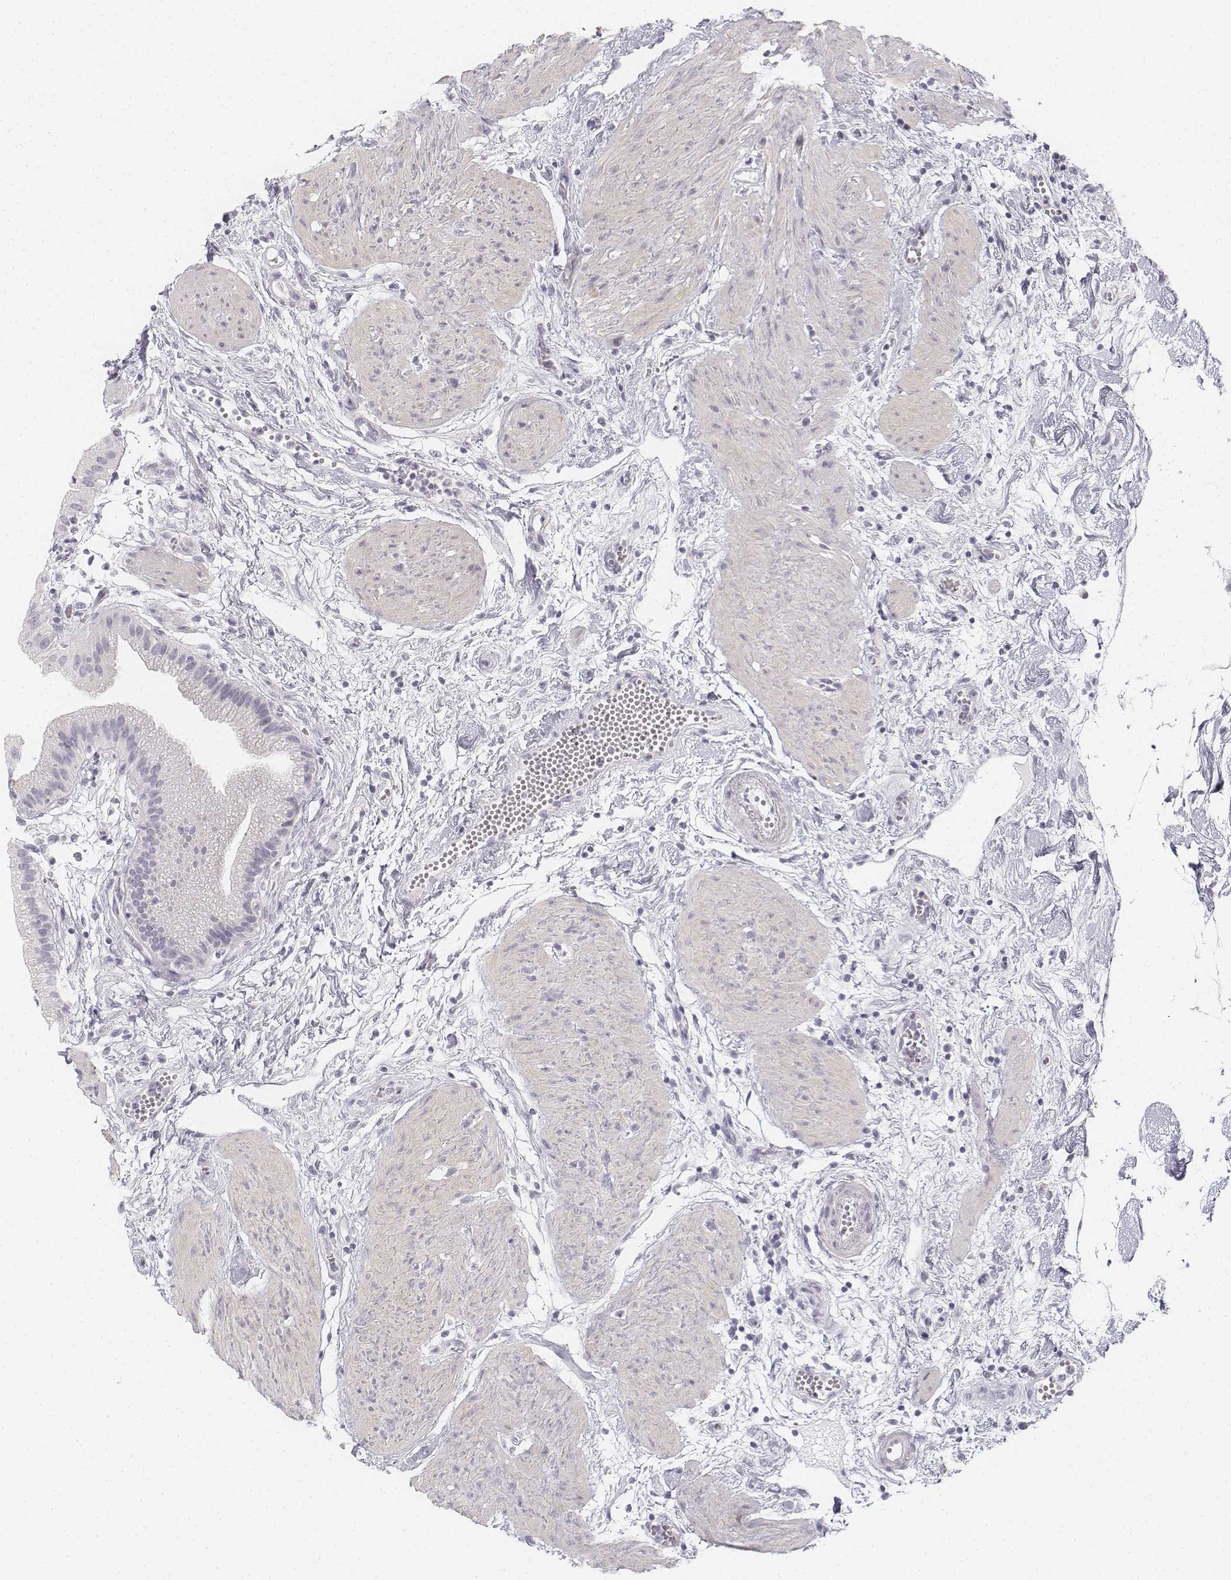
{"staining": {"intensity": "negative", "quantity": "none", "location": "none"}, "tissue": "gallbladder", "cell_type": "Glandular cells", "image_type": "normal", "snomed": [{"axis": "morphology", "description": "Normal tissue, NOS"}, {"axis": "topography", "description": "Gallbladder"}], "caption": "DAB immunohistochemical staining of benign human gallbladder demonstrates no significant staining in glandular cells. (DAB immunohistochemistry visualized using brightfield microscopy, high magnification).", "gene": "KRT25", "patient": {"sex": "female", "age": 65}}